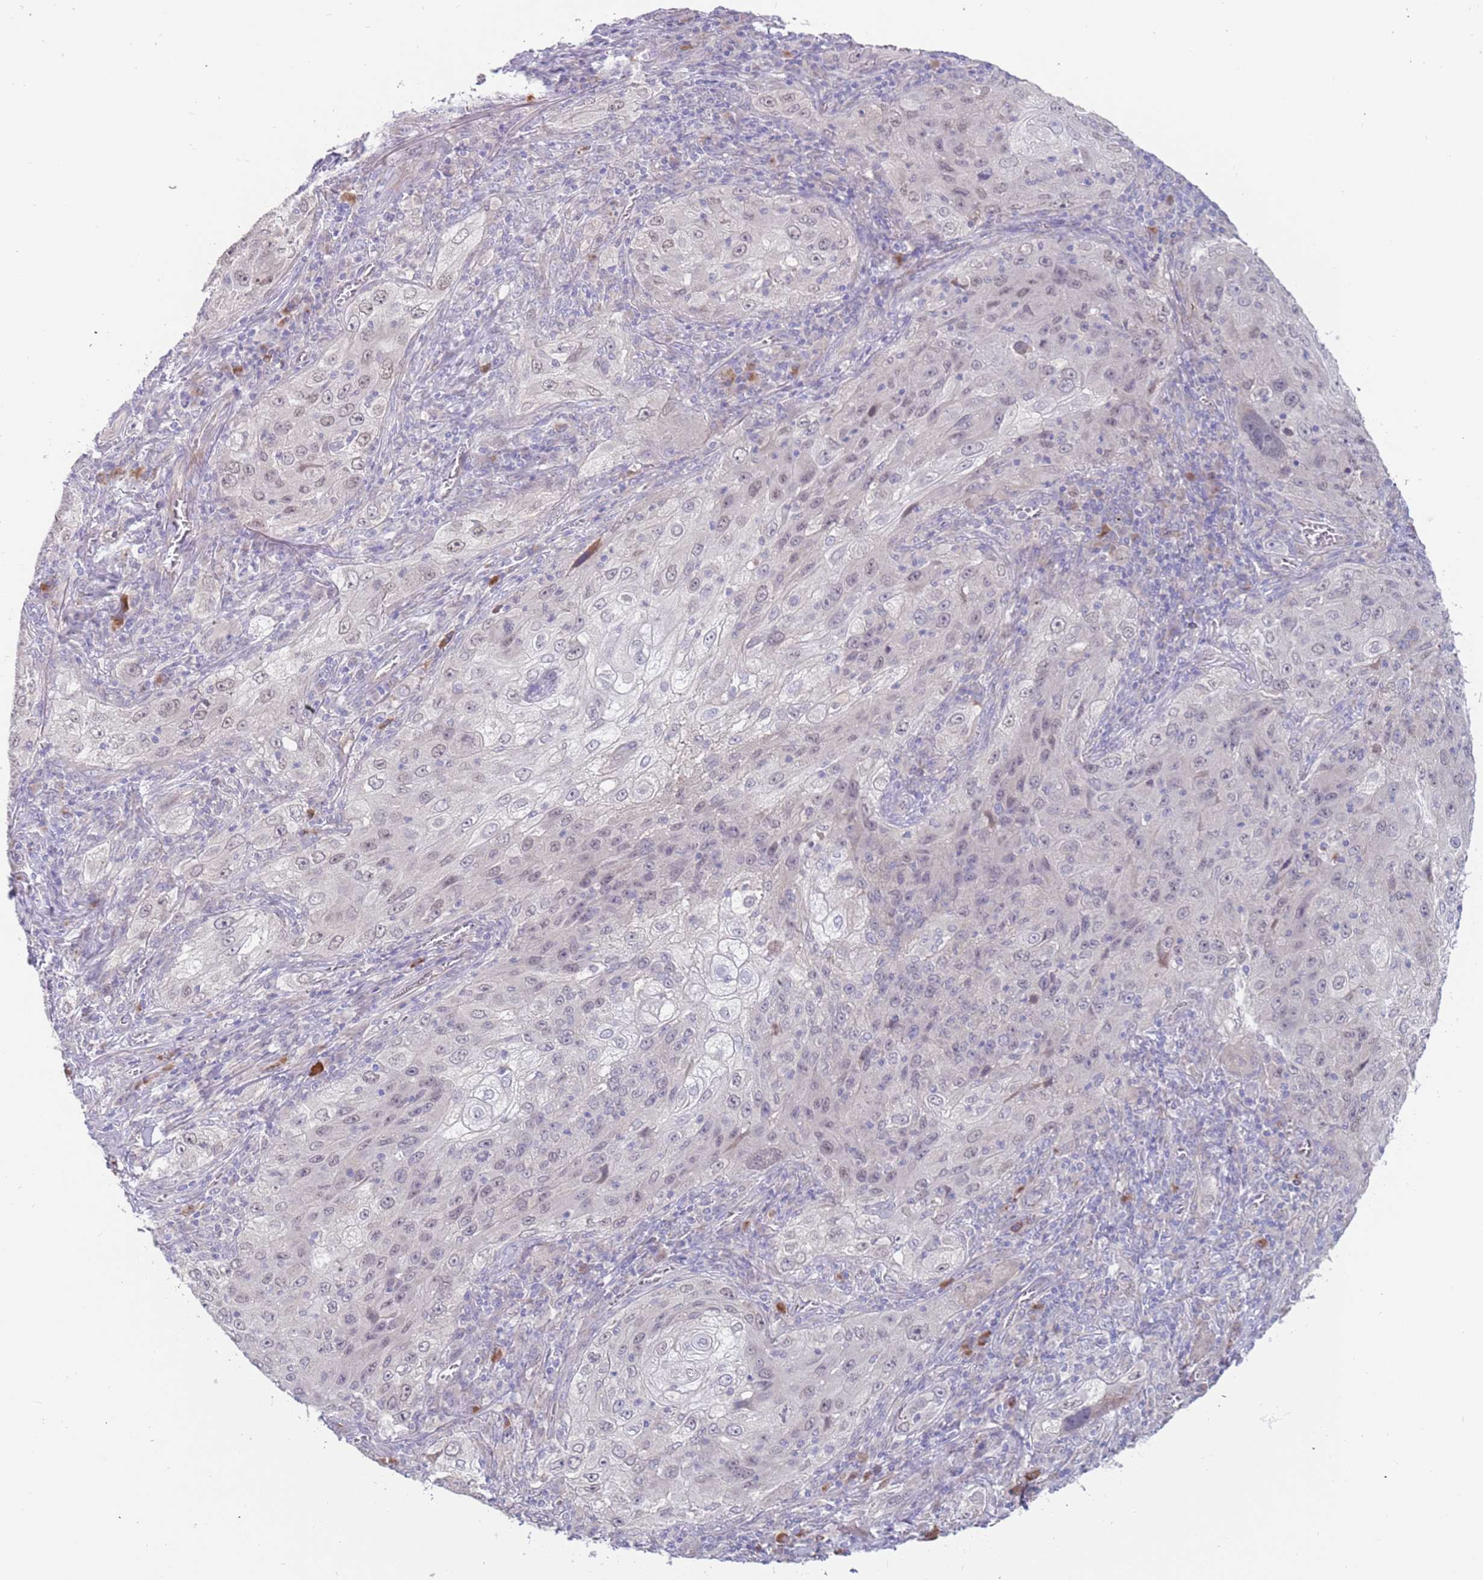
{"staining": {"intensity": "weak", "quantity": "<25%", "location": "nuclear"}, "tissue": "lung cancer", "cell_type": "Tumor cells", "image_type": "cancer", "snomed": [{"axis": "morphology", "description": "Squamous cell carcinoma, NOS"}, {"axis": "topography", "description": "Lung"}], "caption": "Immunohistochemistry (IHC) histopathology image of human squamous cell carcinoma (lung) stained for a protein (brown), which displays no staining in tumor cells.", "gene": "ZNF746", "patient": {"sex": "female", "age": 69}}